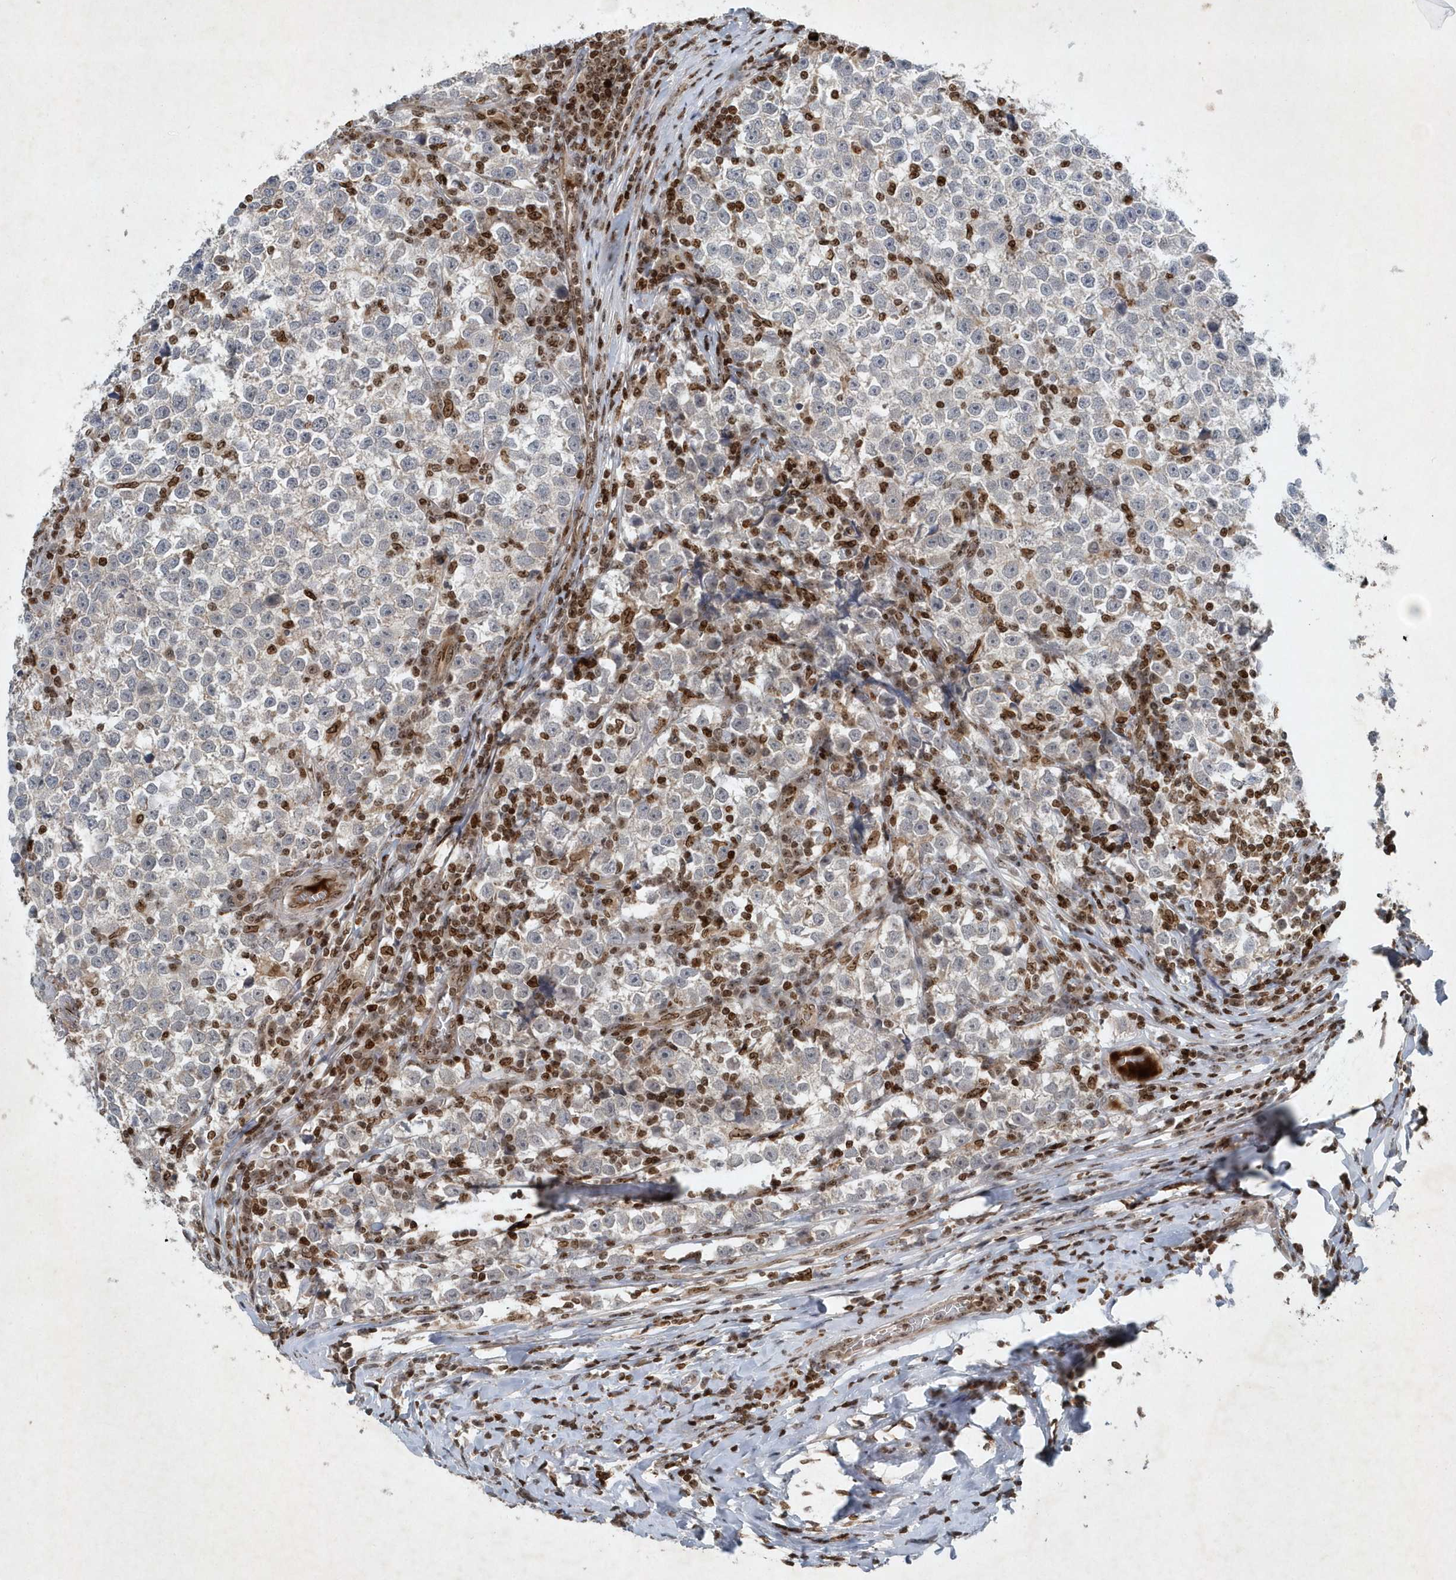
{"staining": {"intensity": "negative", "quantity": "none", "location": "none"}, "tissue": "testis cancer", "cell_type": "Tumor cells", "image_type": "cancer", "snomed": [{"axis": "morphology", "description": "Normal tissue, NOS"}, {"axis": "morphology", "description": "Seminoma, NOS"}, {"axis": "topography", "description": "Testis"}], "caption": "Human testis cancer stained for a protein using immunohistochemistry reveals no positivity in tumor cells.", "gene": "QTRT2", "patient": {"sex": "male", "age": 43}}